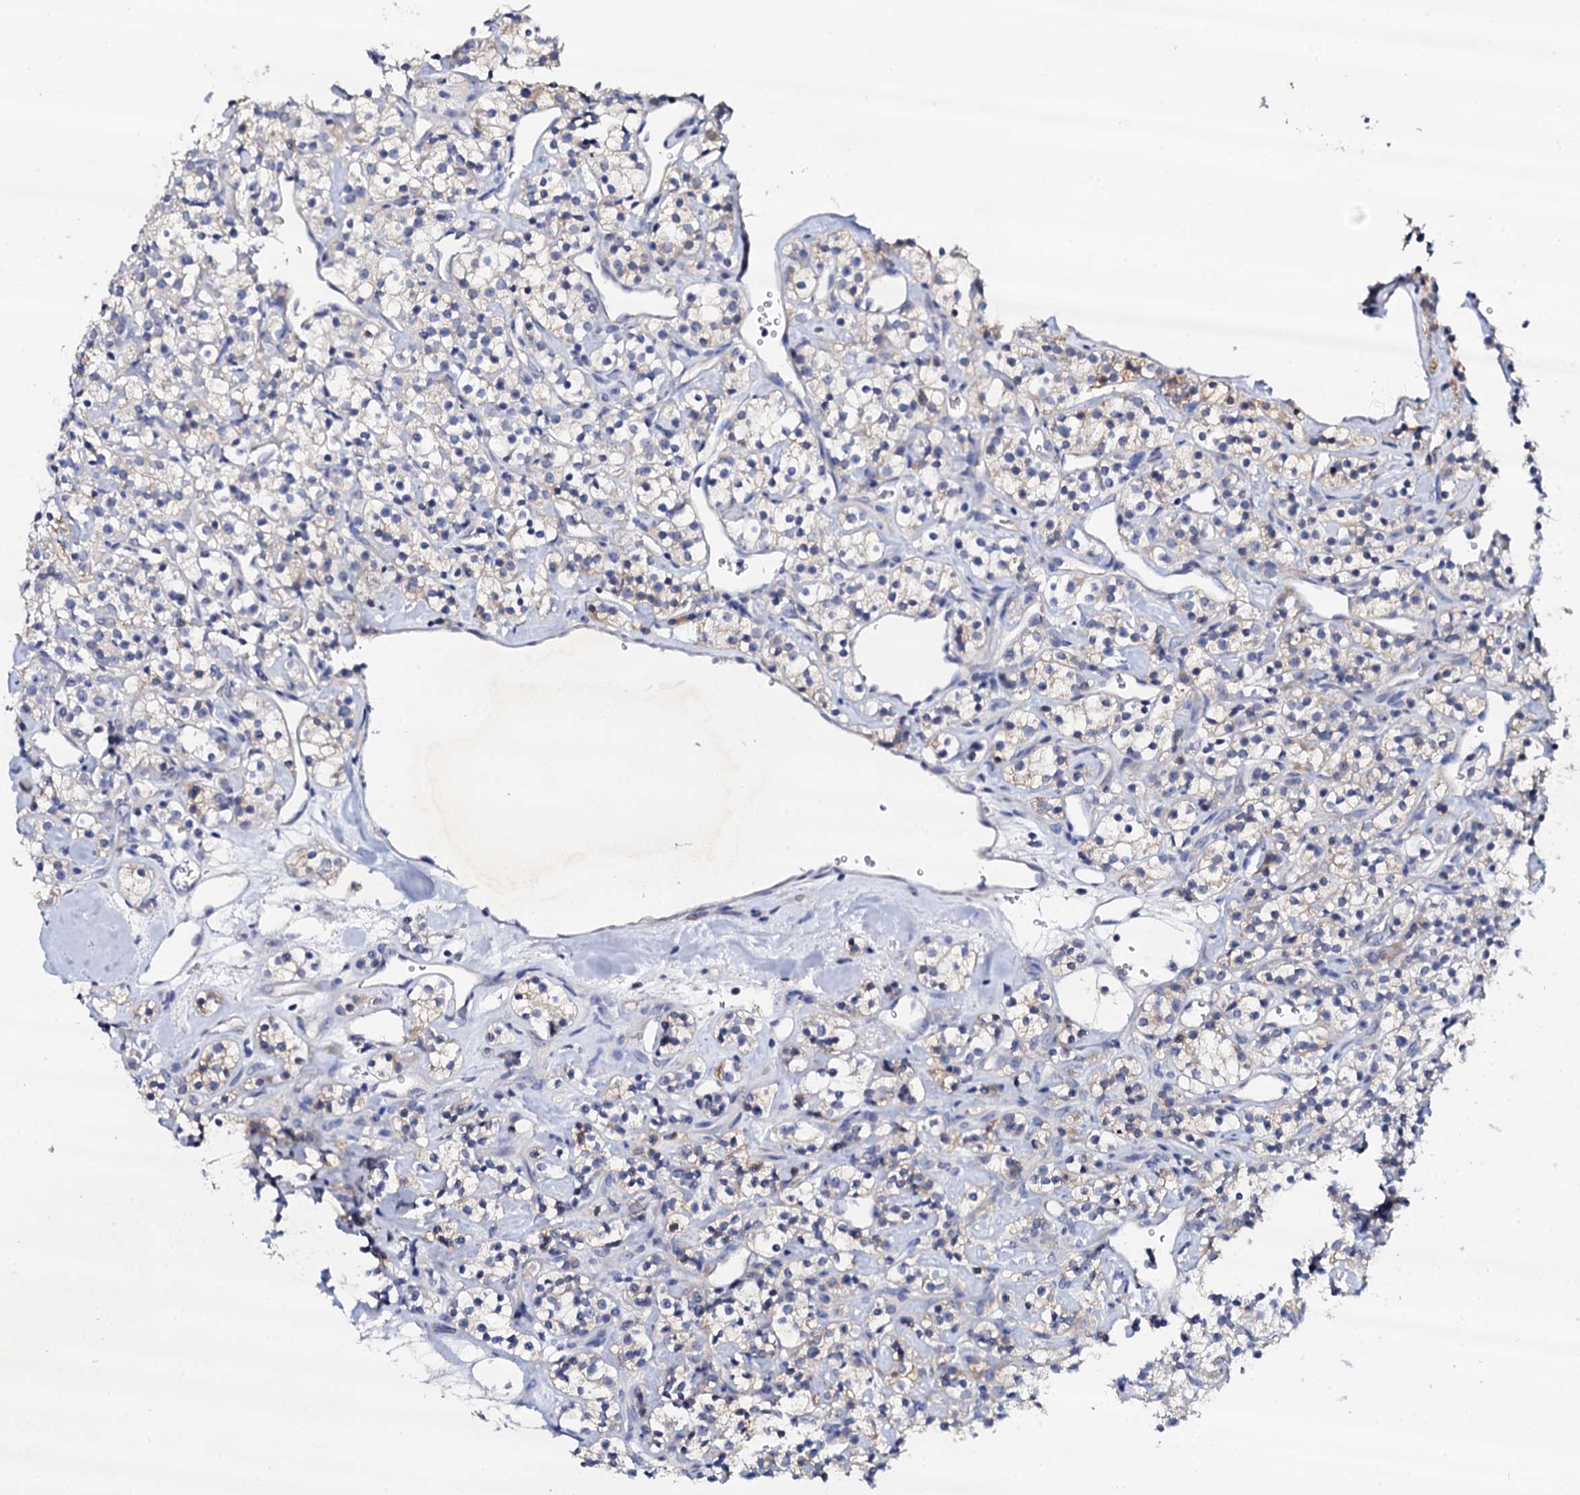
{"staining": {"intensity": "negative", "quantity": "none", "location": "none"}, "tissue": "renal cancer", "cell_type": "Tumor cells", "image_type": "cancer", "snomed": [{"axis": "morphology", "description": "Adenocarcinoma, NOS"}, {"axis": "topography", "description": "Kidney"}], "caption": "Tumor cells show no significant protein positivity in renal adenocarcinoma.", "gene": "NAA16", "patient": {"sex": "male", "age": 77}}